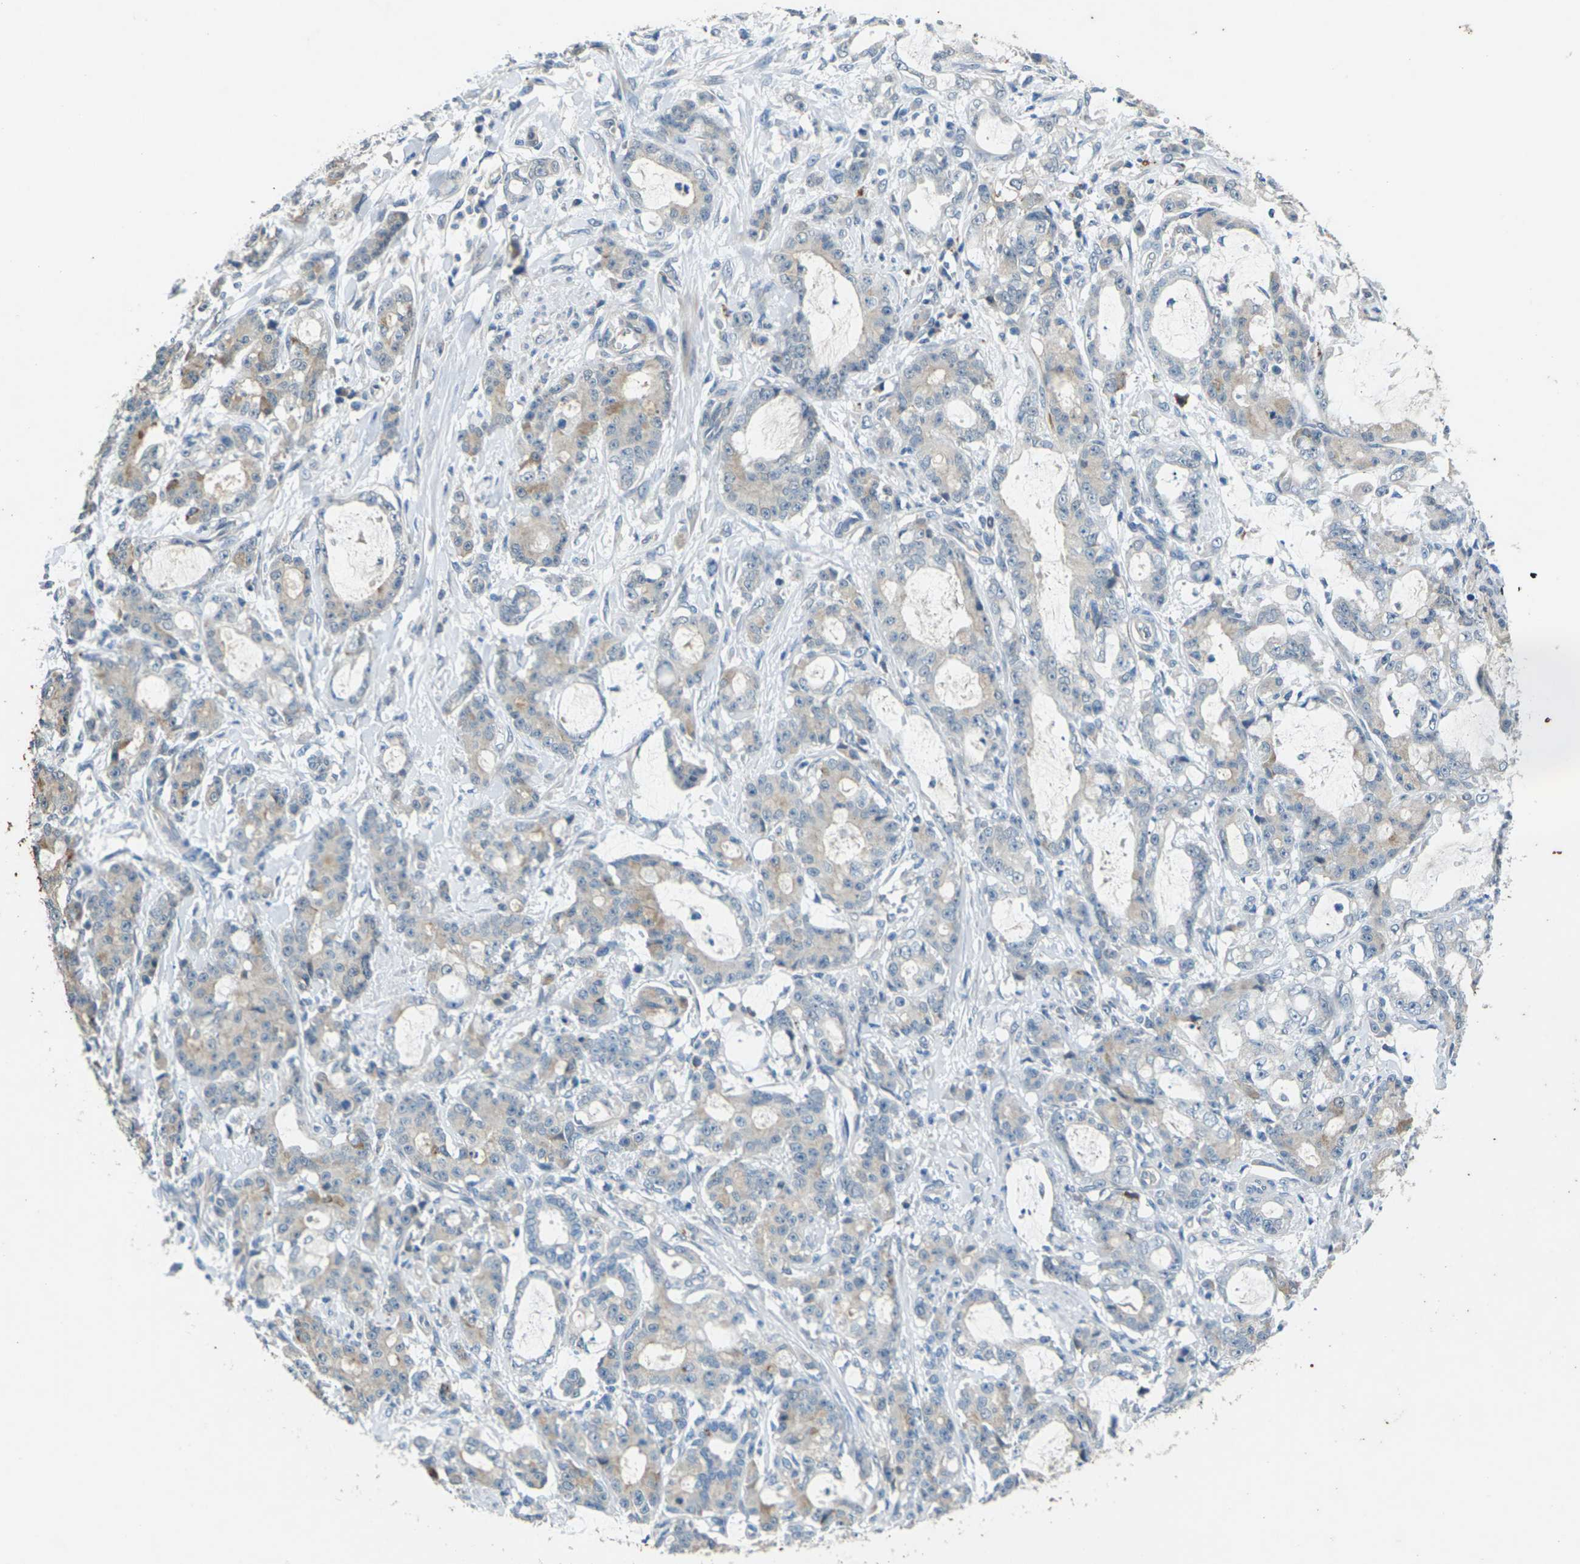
{"staining": {"intensity": "weak", "quantity": "<25%", "location": "cytoplasmic/membranous"}, "tissue": "pancreatic cancer", "cell_type": "Tumor cells", "image_type": "cancer", "snomed": [{"axis": "morphology", "description": "Adenocarcinoma, NOS"}, {"axis": "topography", "description": "Pancreas"}], "caption": "This histopathology image is of pancreatic adenocarcinoma stained with immunohistochemistry to label a protein in brown with the nuclei are counter-stained blue. There is no expression in tumor cells.", "gene": "SIGLEC14", "patient": {"sex": "female", "age": 73}}